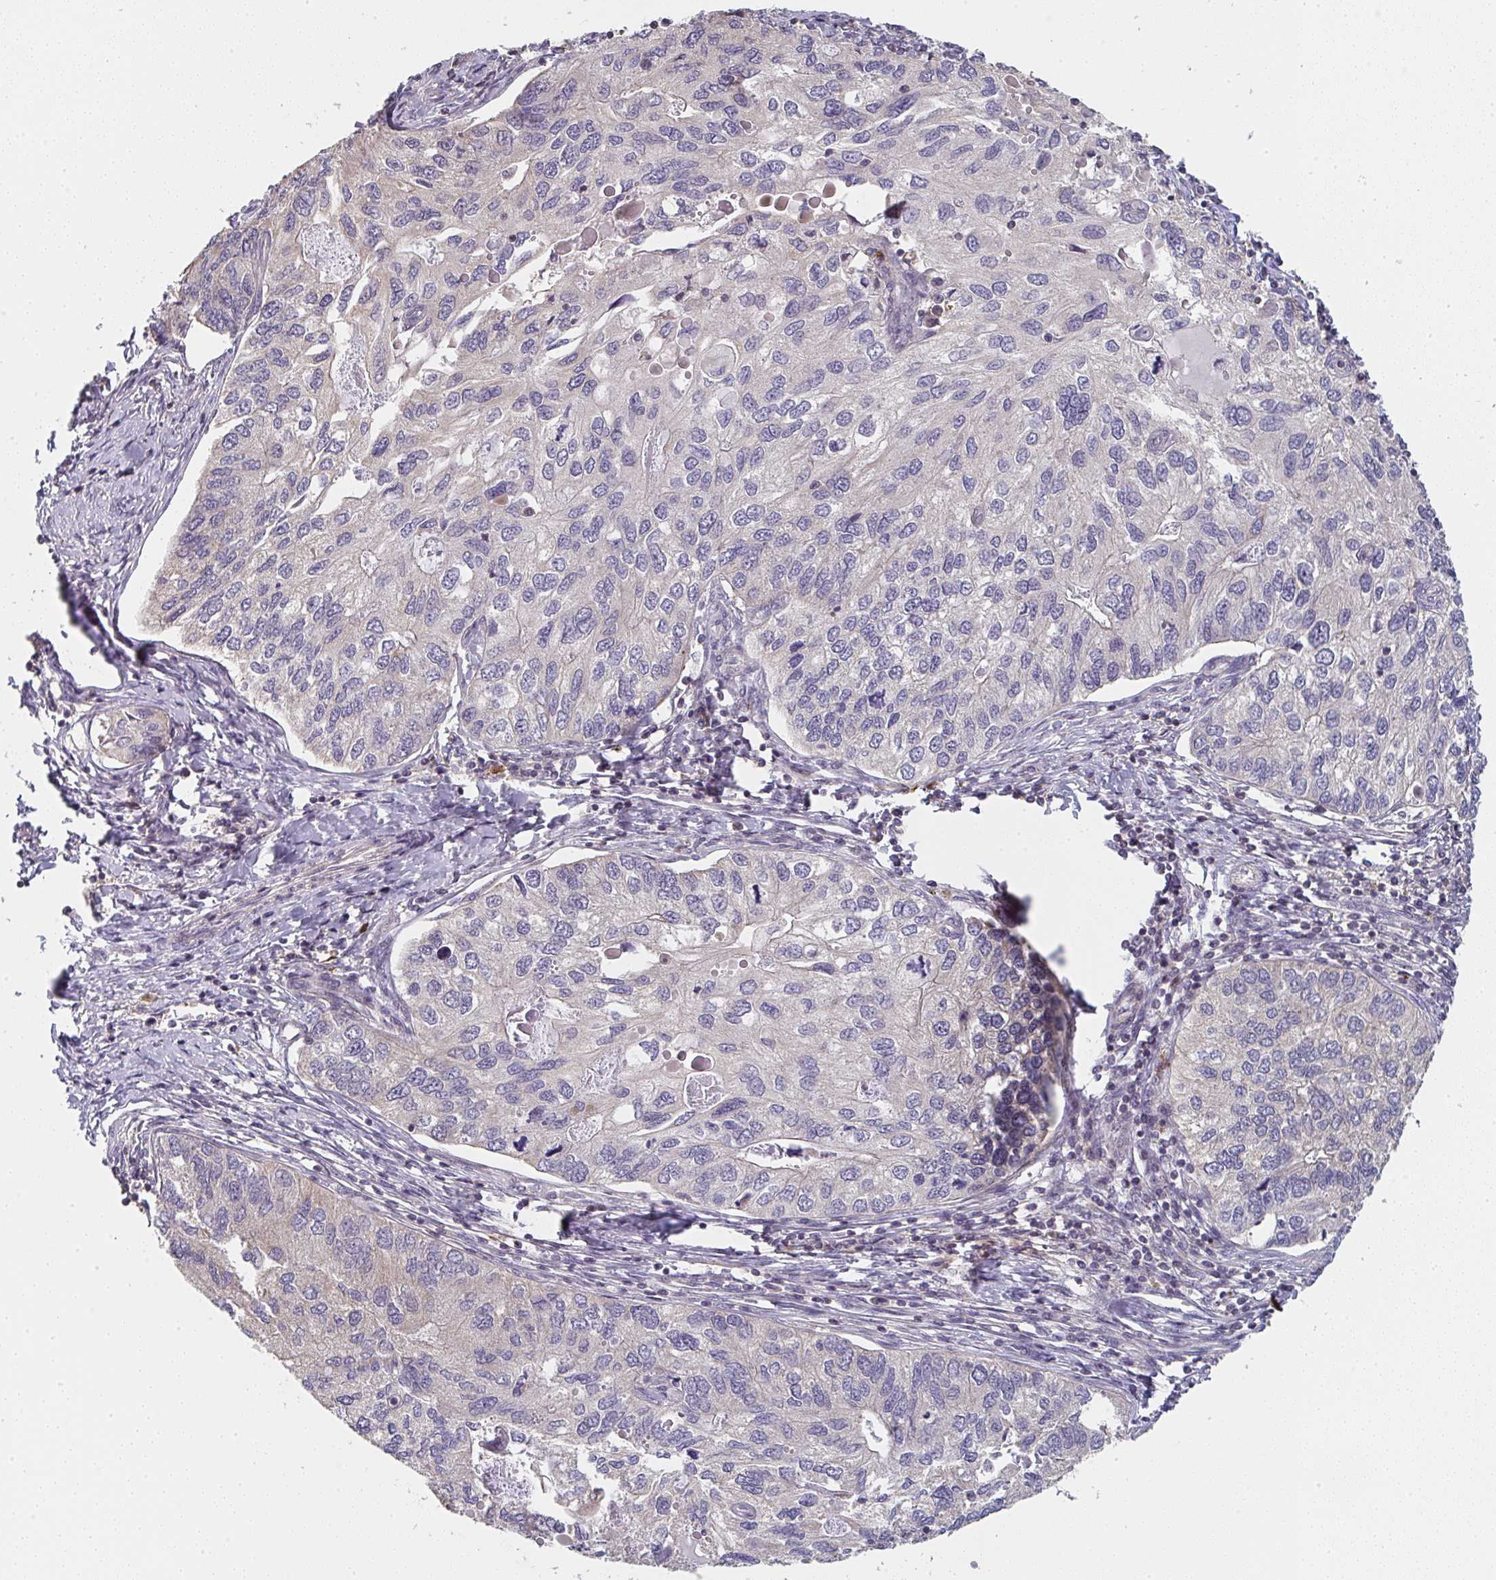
{"staining": {"intensity": "negative", "quantity": "none", "location": "none"}, "tissue": "endometrial cancer", "cell_type": "Tumor cells", "image_type": "cancer", "snomed": [{"axis": "morphology", "description": "Carcinoma, NOS"}, {"axis": "topography", "description": "Uterus"}], "caption": "Immunohistochemistry (IHC) of human endometrial cancer (carcinoma) shows no expression in tumor cells.", "gene": "RANGRF", "patient": {"sex": "female", "age": 76}}